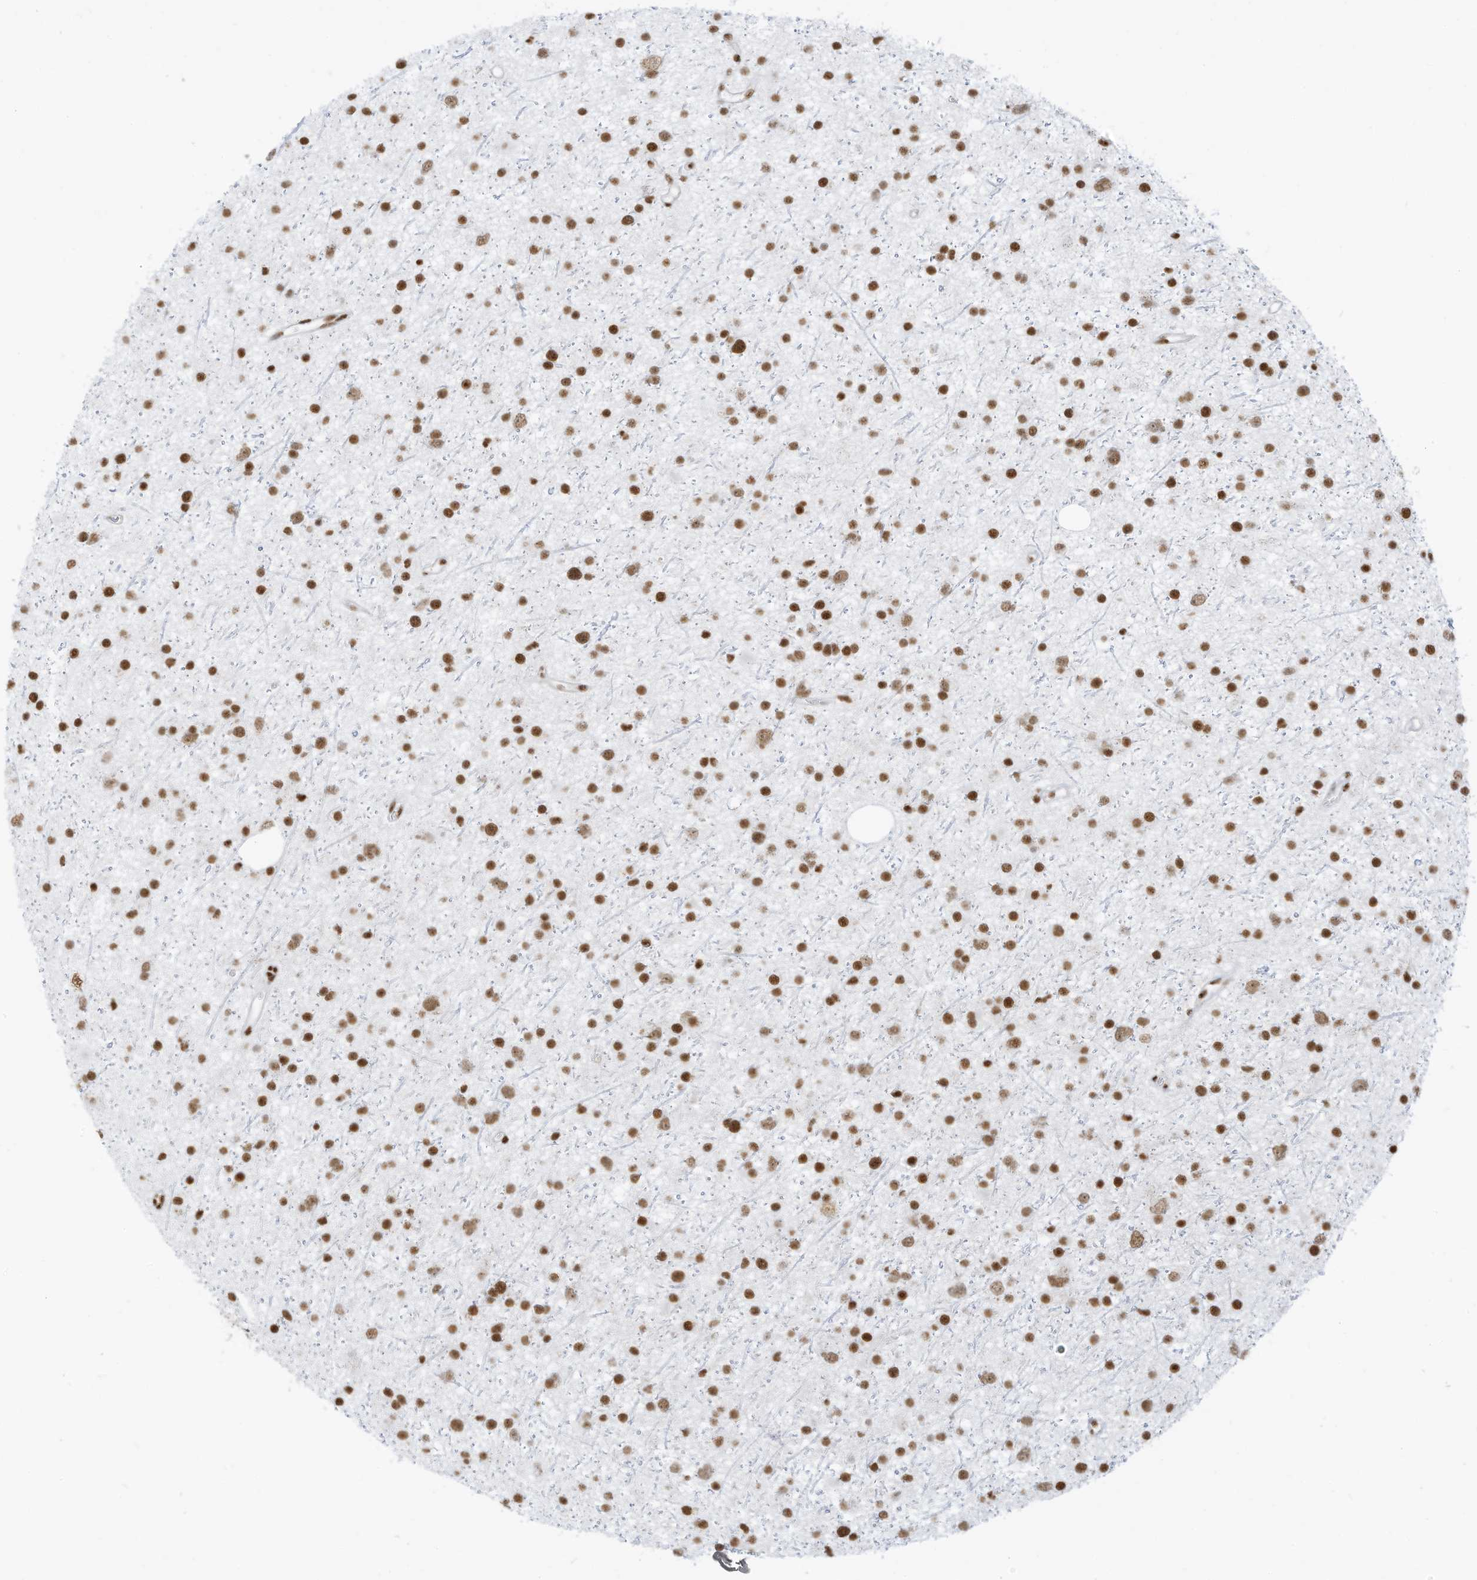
{"staining": {"intensity": "moderate", "quantity": ">75%", "location": "nuclear"}, "tissue": "glioma", "cell_type": "Tumor cells", "image_type": "cancer", "snomed": [{"axis": "morphology", "description": "Glioma, malignant, Low grade"}, {"axis": "topography", "description": "Cerebral cortex"}], "caption": "Tumor cells display moderate nuclear positivity in about >75% of cells in low-grade glioma (malignant). The protein is stained brown, and the nuclei are stained in blue (DAB IHC with brightfield microscopy, high magnification).", "gene": "SMARCA2", "patient": {"sex": "female", "age": 39}}